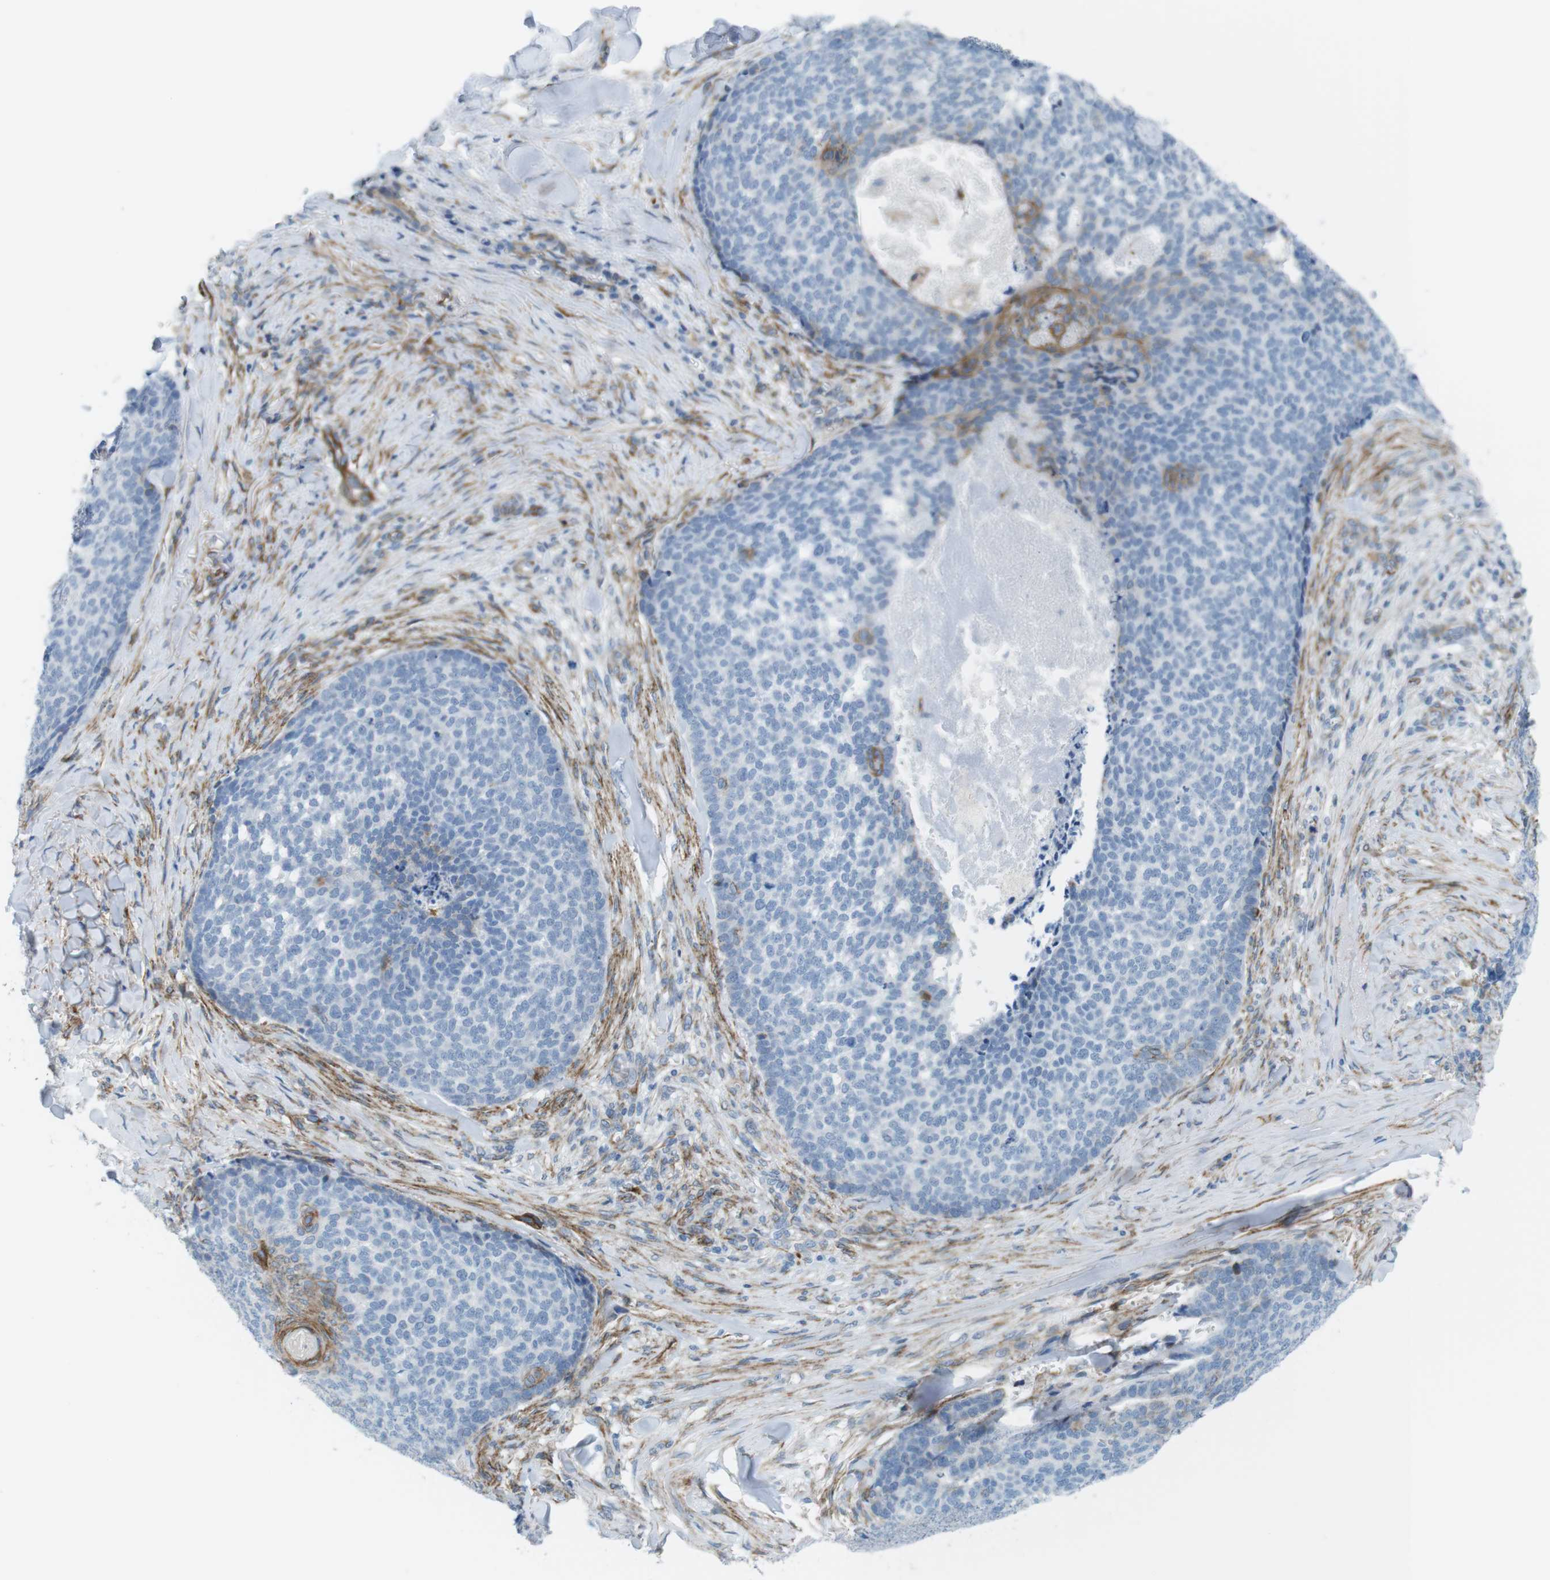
{"staining": {"intensity": "moderate", "quantity": "<25%", "location": "cytoplasmic/membranous"}, "tissue": "skin cancer", "cell_type": "Tumor cells", "image_type": "cancer", "snomed": [{"axis": "morphology", "description": "Basal cell carcinoma"}, {"axis": "topography", "description": "Skin"}], "caption": "Tumor cells display low levels of moderate cytoplasmic/membranous expression in about <25% of cells in human skin cancer. (DAB (3,3'-diaminobenzidine) IHC with brightfield microscopy, high magnification).", "gene": "MYH9", "patient": {"sex": "male", "age": 84}}